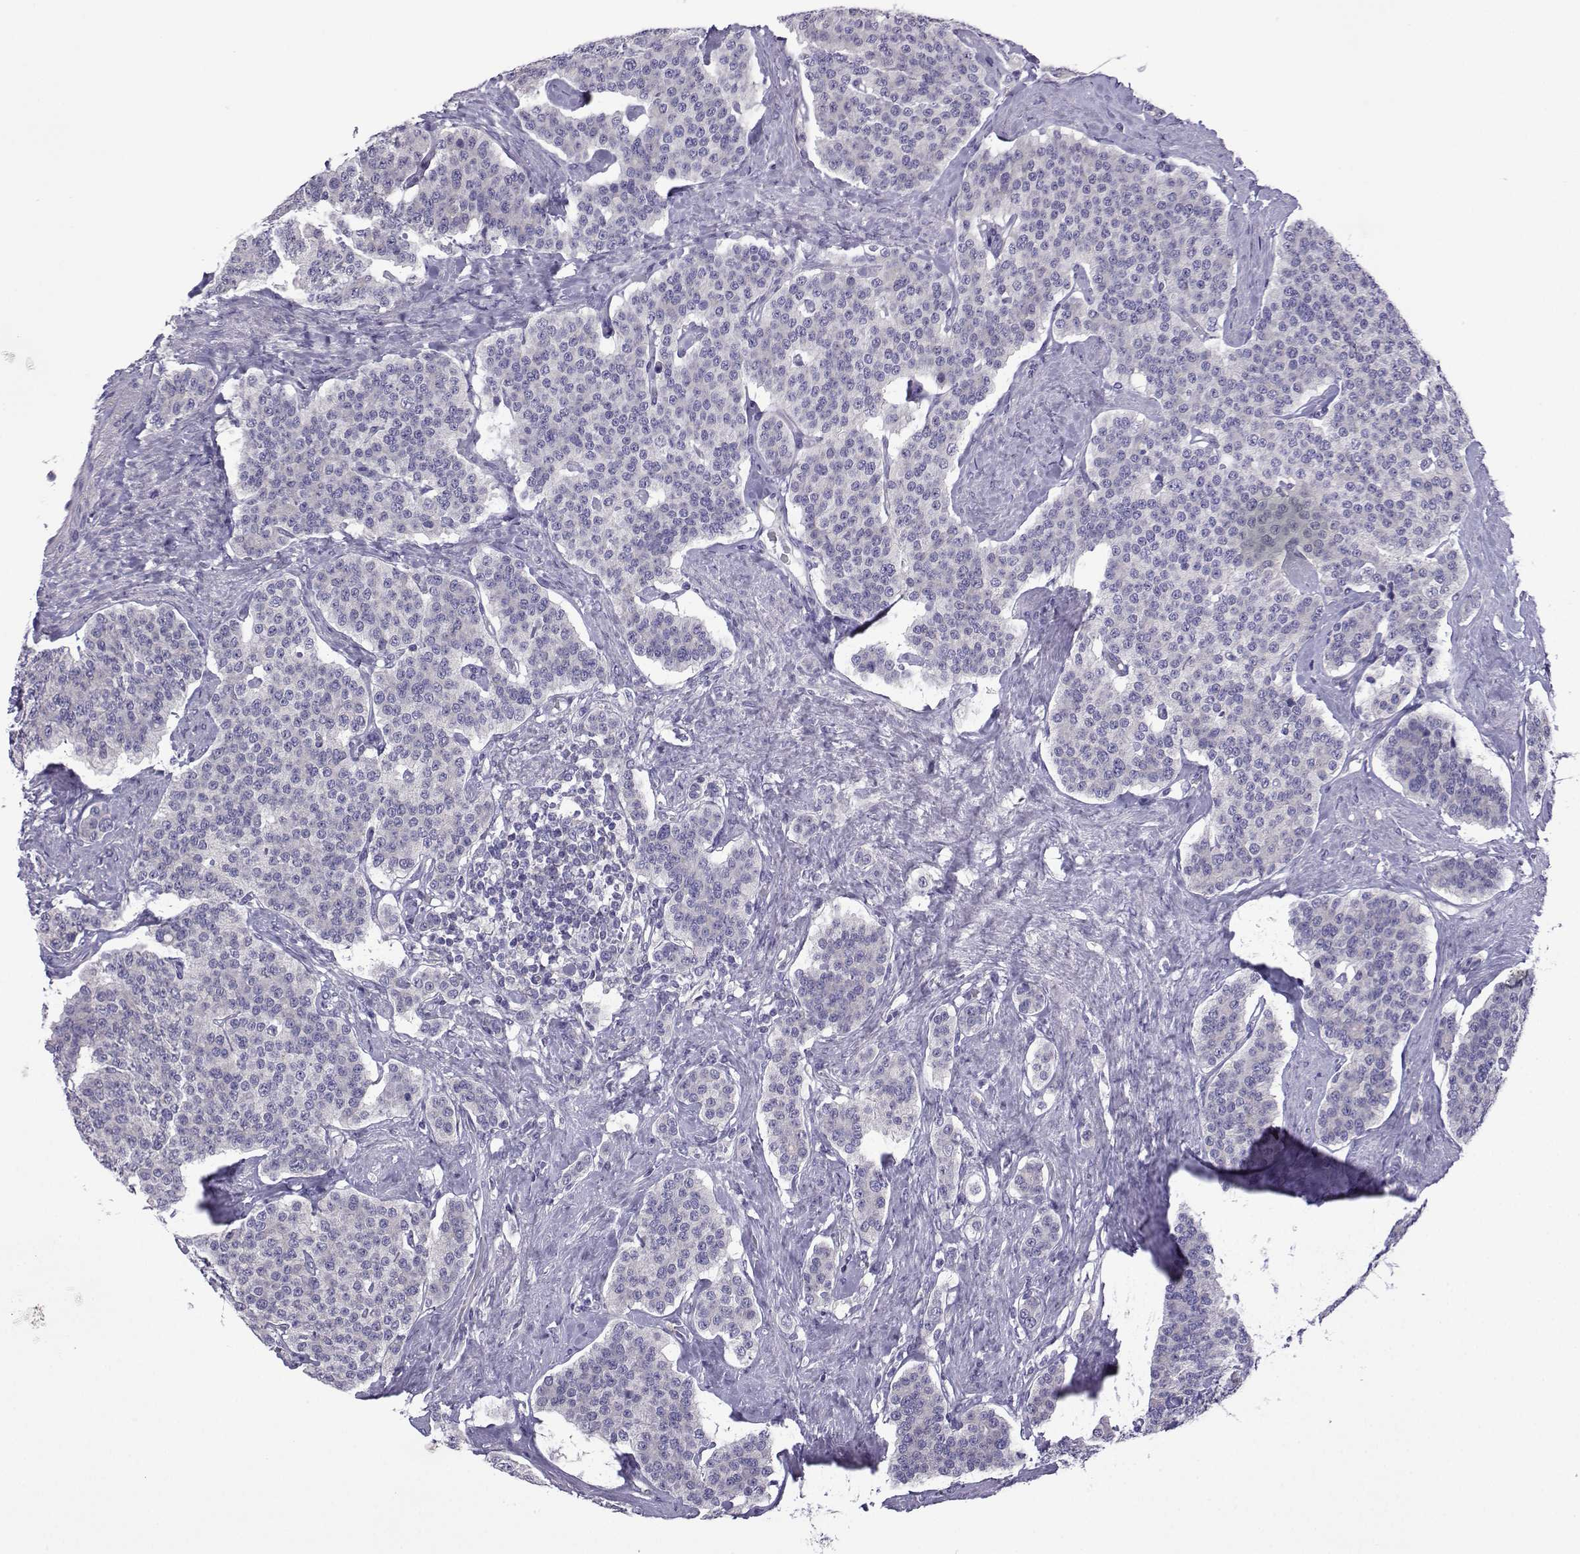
{"staining": {"intensity": "negative", "quantity": "none", "location": "none"}, "tissue": "carcinoid", "cell_type": "Tumor cells", "image_type": "cancer", "snomed": [{"axis": "morphology", "description": "Carcinoid, malignant, NOS"}, {"axis": "topography", "description": "Small intestine"}], "caption": "Immunohistochemistry of malignant carcinoid displays no positivity in tumor cells.", "gene": "CFAP70", "patient": {"sex": "female", "age": 58}}